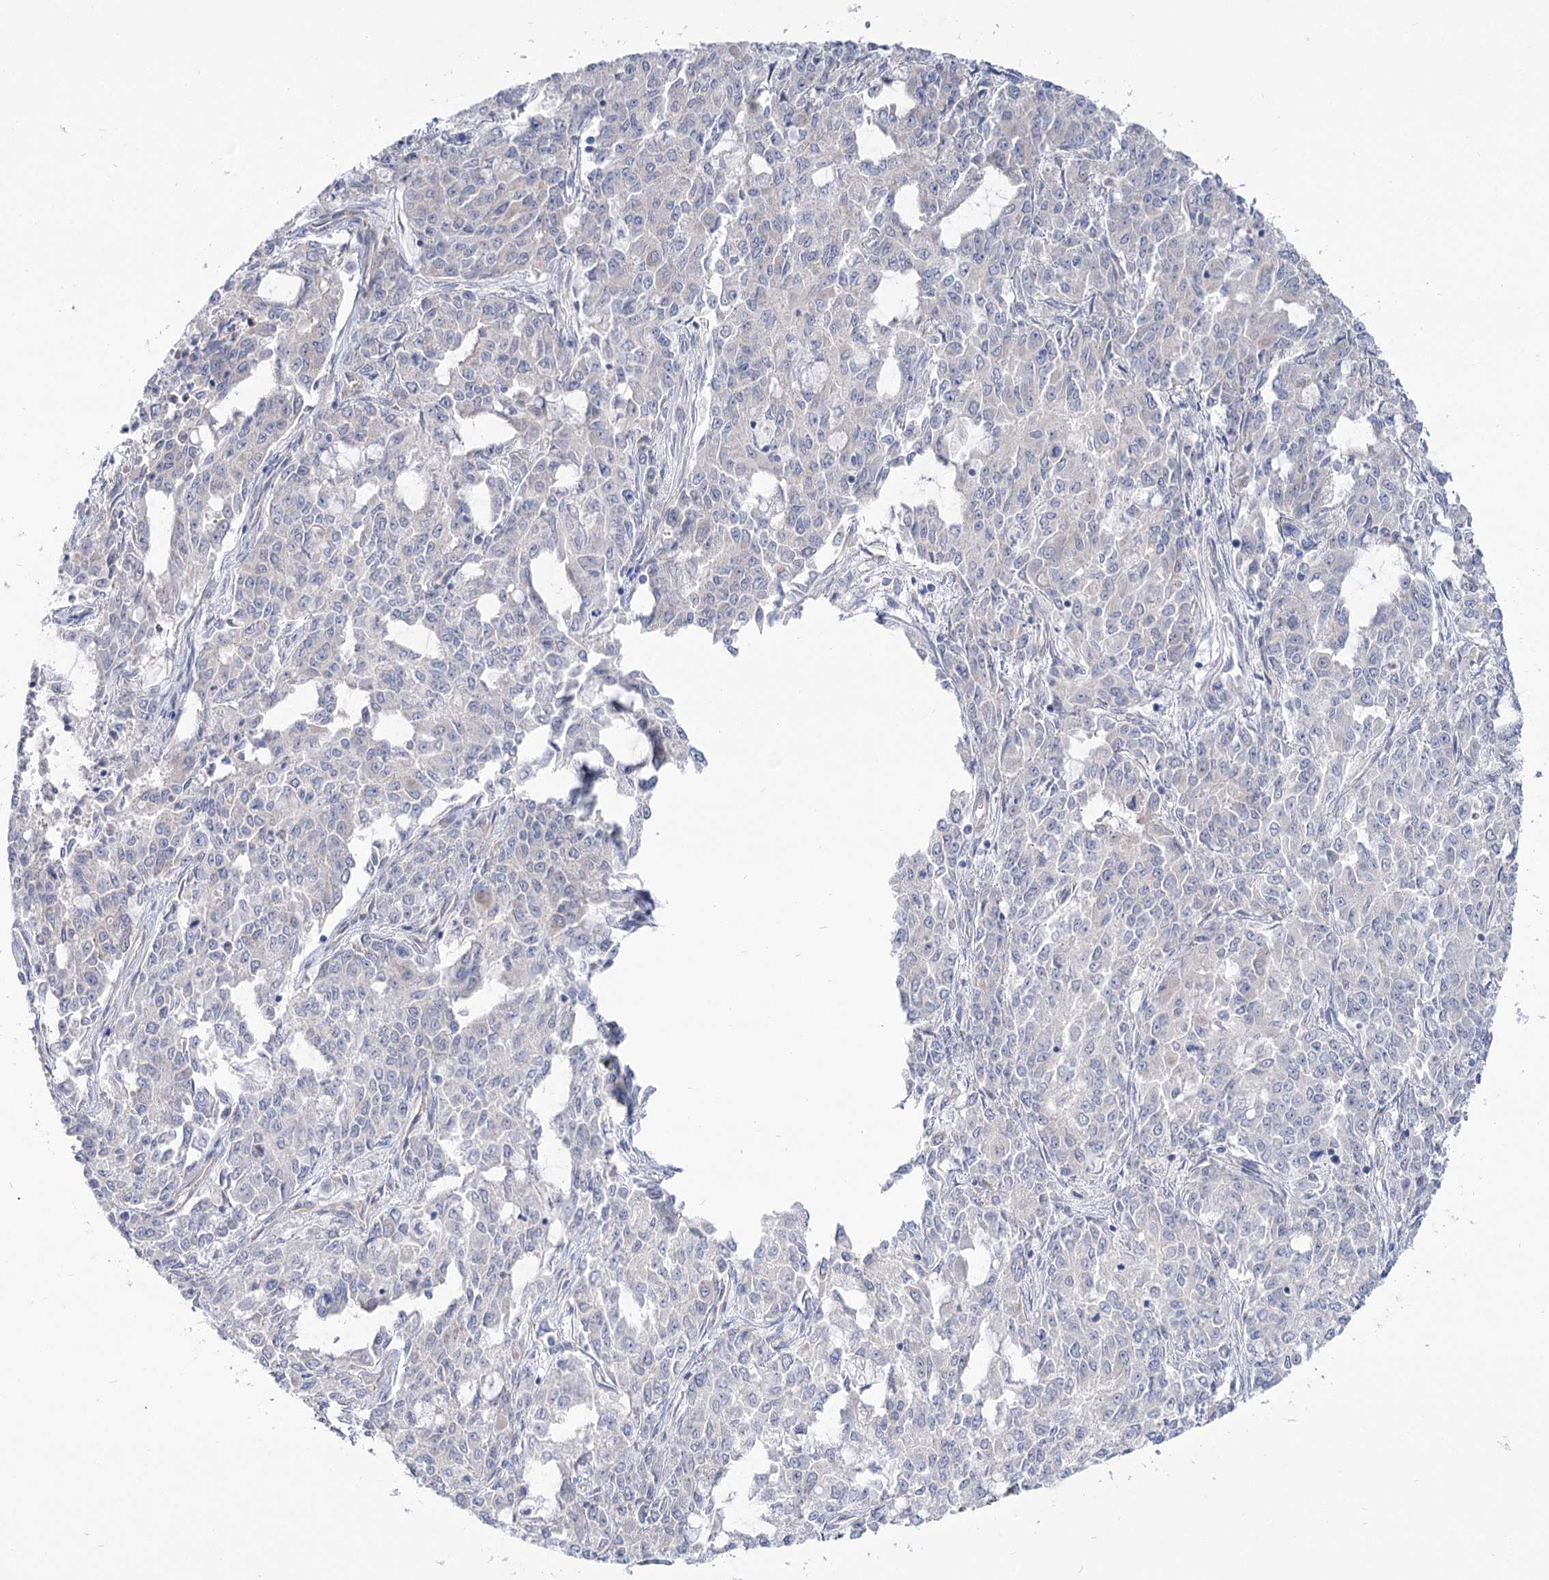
{"staining": {"intensity": "negative", "quantity": "none", "location": "none"}, "tissue": "endometrial cancer", "cell_type": "Tumor cells", "image_type": "cancer", "snomed": [{"axis": "morphology", "description": "Adenocarcinoma, NOS"}, {"axis": "topography", "description": "Endometrium"}], "caption": "Immunohistochemistry micrograph of neoplastic tissue: adenocarcinoma (endometrial) stained with DAB shows no significant protein staining in tumor cells.", "gene": "SUOX", "patient": {"sex": "female", "age": 50}}